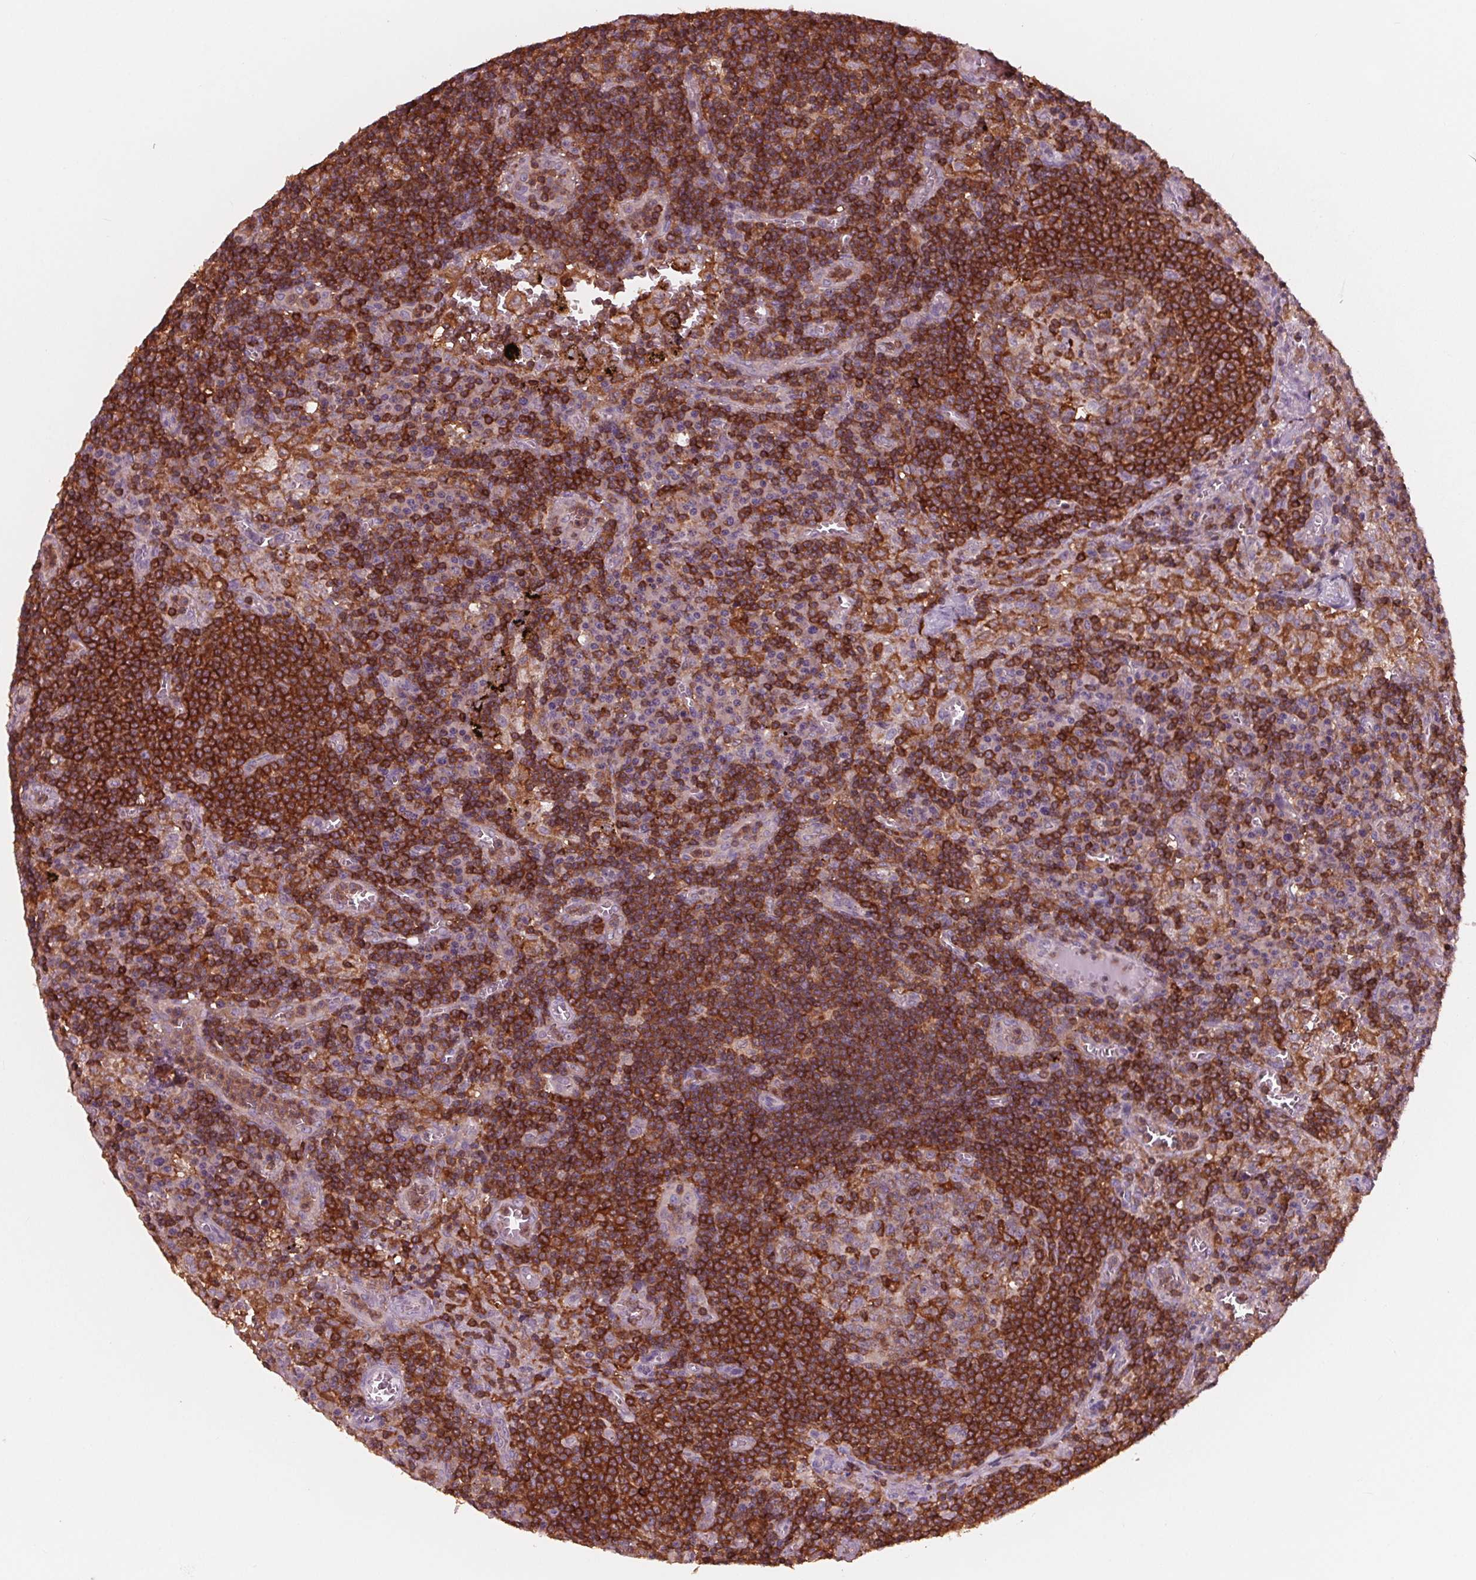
{"staining": {"intensity": "moderate", "quantity": ">75%", "location": "cytoplasmic/membranous"}, "tissue": "lymph node", "cell_type": "Germinal center cells", "image_type": "normal", "snomed": [{"axis": "morphology", "description": "Normal tissue, NOS"}, {"axis": "topography", "description": "Lymph node"}], "caption": "A brown stain shows moderate cytoplasmic/membranous expression of a protein in germinal center cells of unremarkable lymph node. Nuclei are stained in blue.", "gene": "ARHGAP25", "patient": {"sex": "male", "age": 62}}